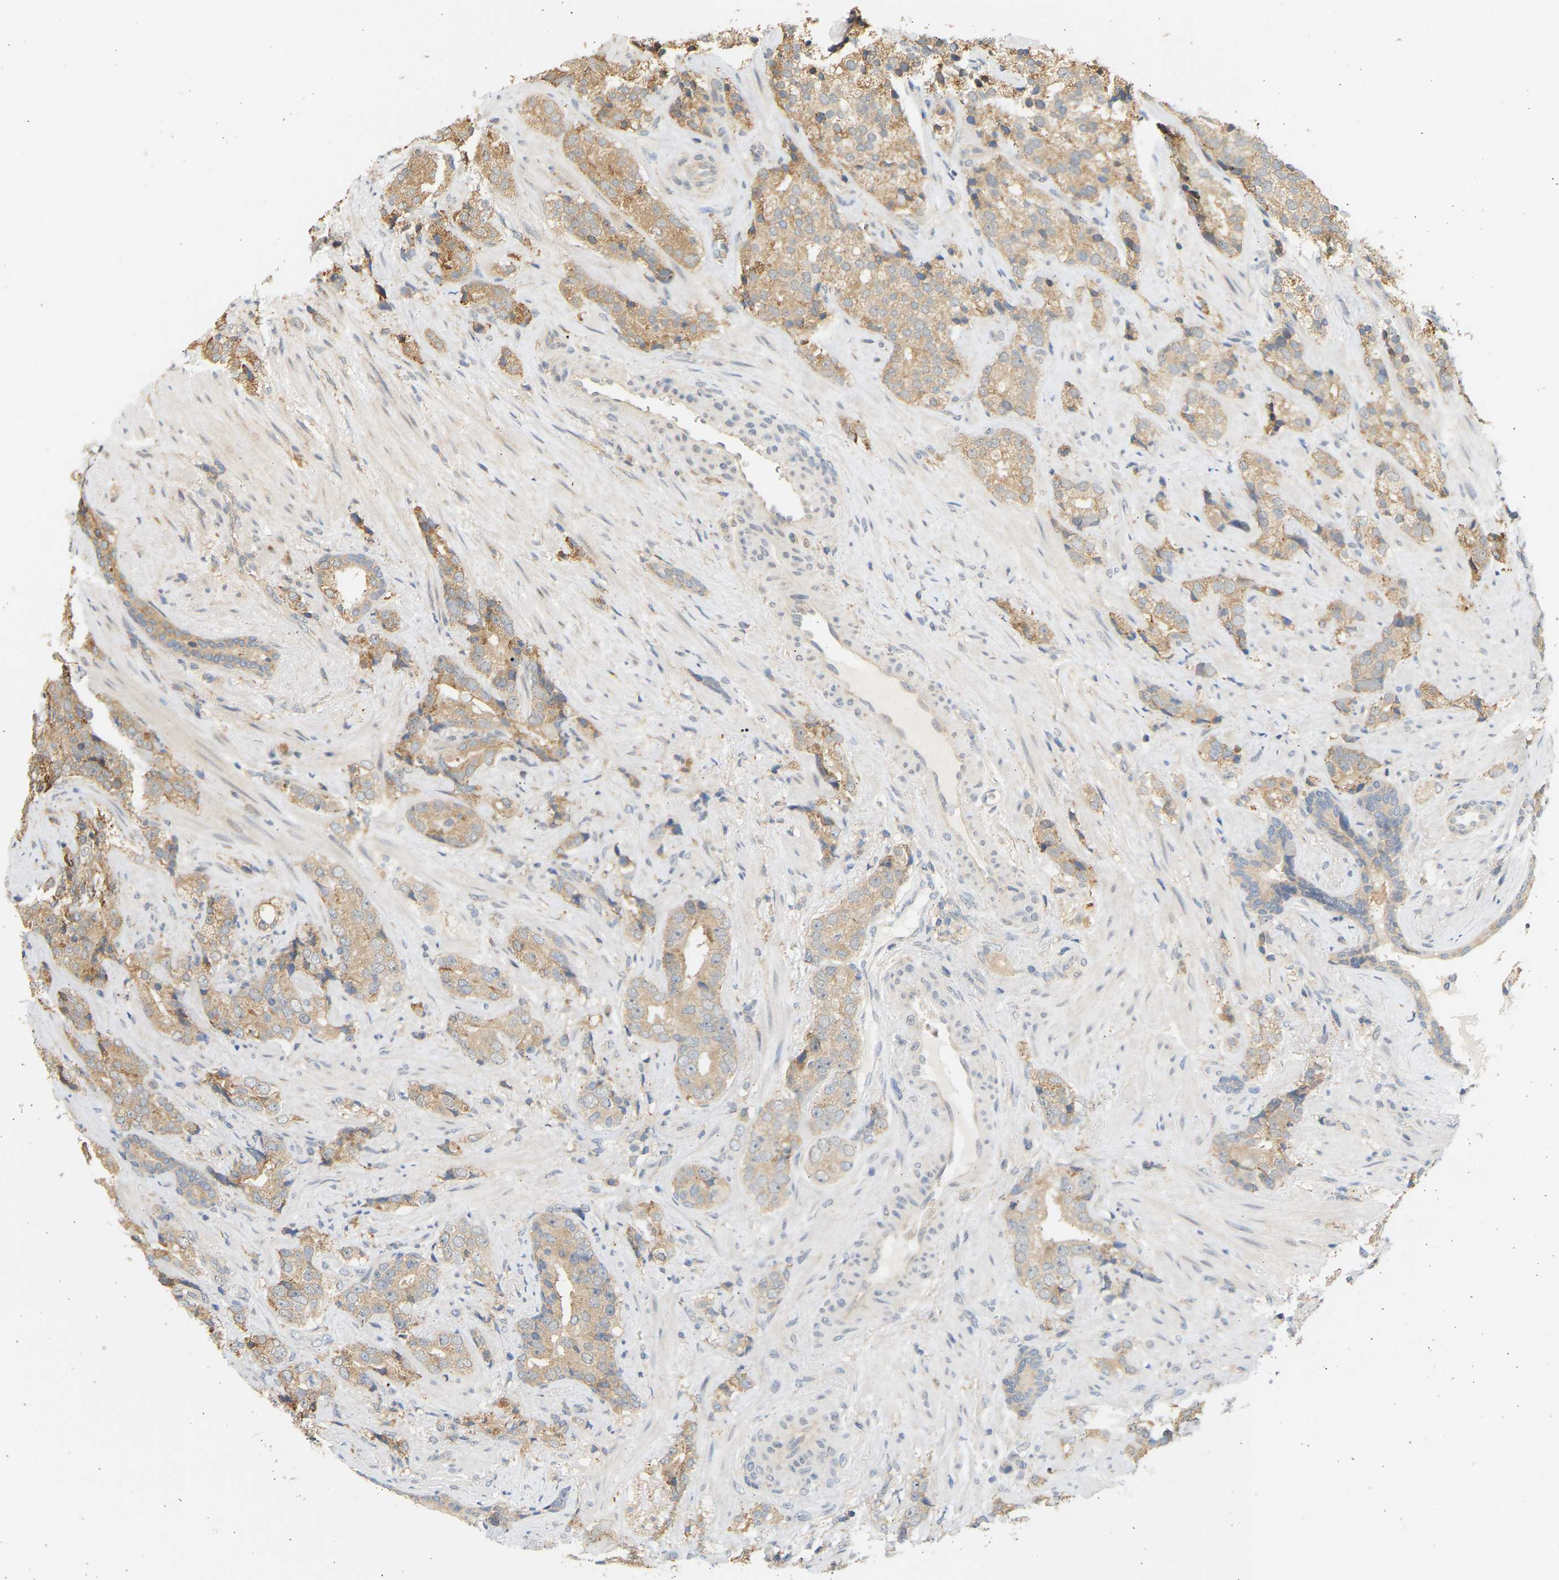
{"staining": {"intensity": "moderate", "quantity": ">75%", "location": "cytoplasmic/membranous"}, "tissue": "prostate cancer", "cell_type": "Tumor cells", "image_type": "cancer", "snomed": [{"axis": "morphology", "description": "Adenocarcinoma, High grade"}, {"axis": "topography", "description": "Prostate"}], "caption": "This image shows IHC staining of prostate high-grade adenocarcinoma, with medium moderate cytoplasmic/membranous staining in approximately >75% of tumor cells.", "gene": "B4GALT6", "patient": {"sex": "male", "age": 71}}